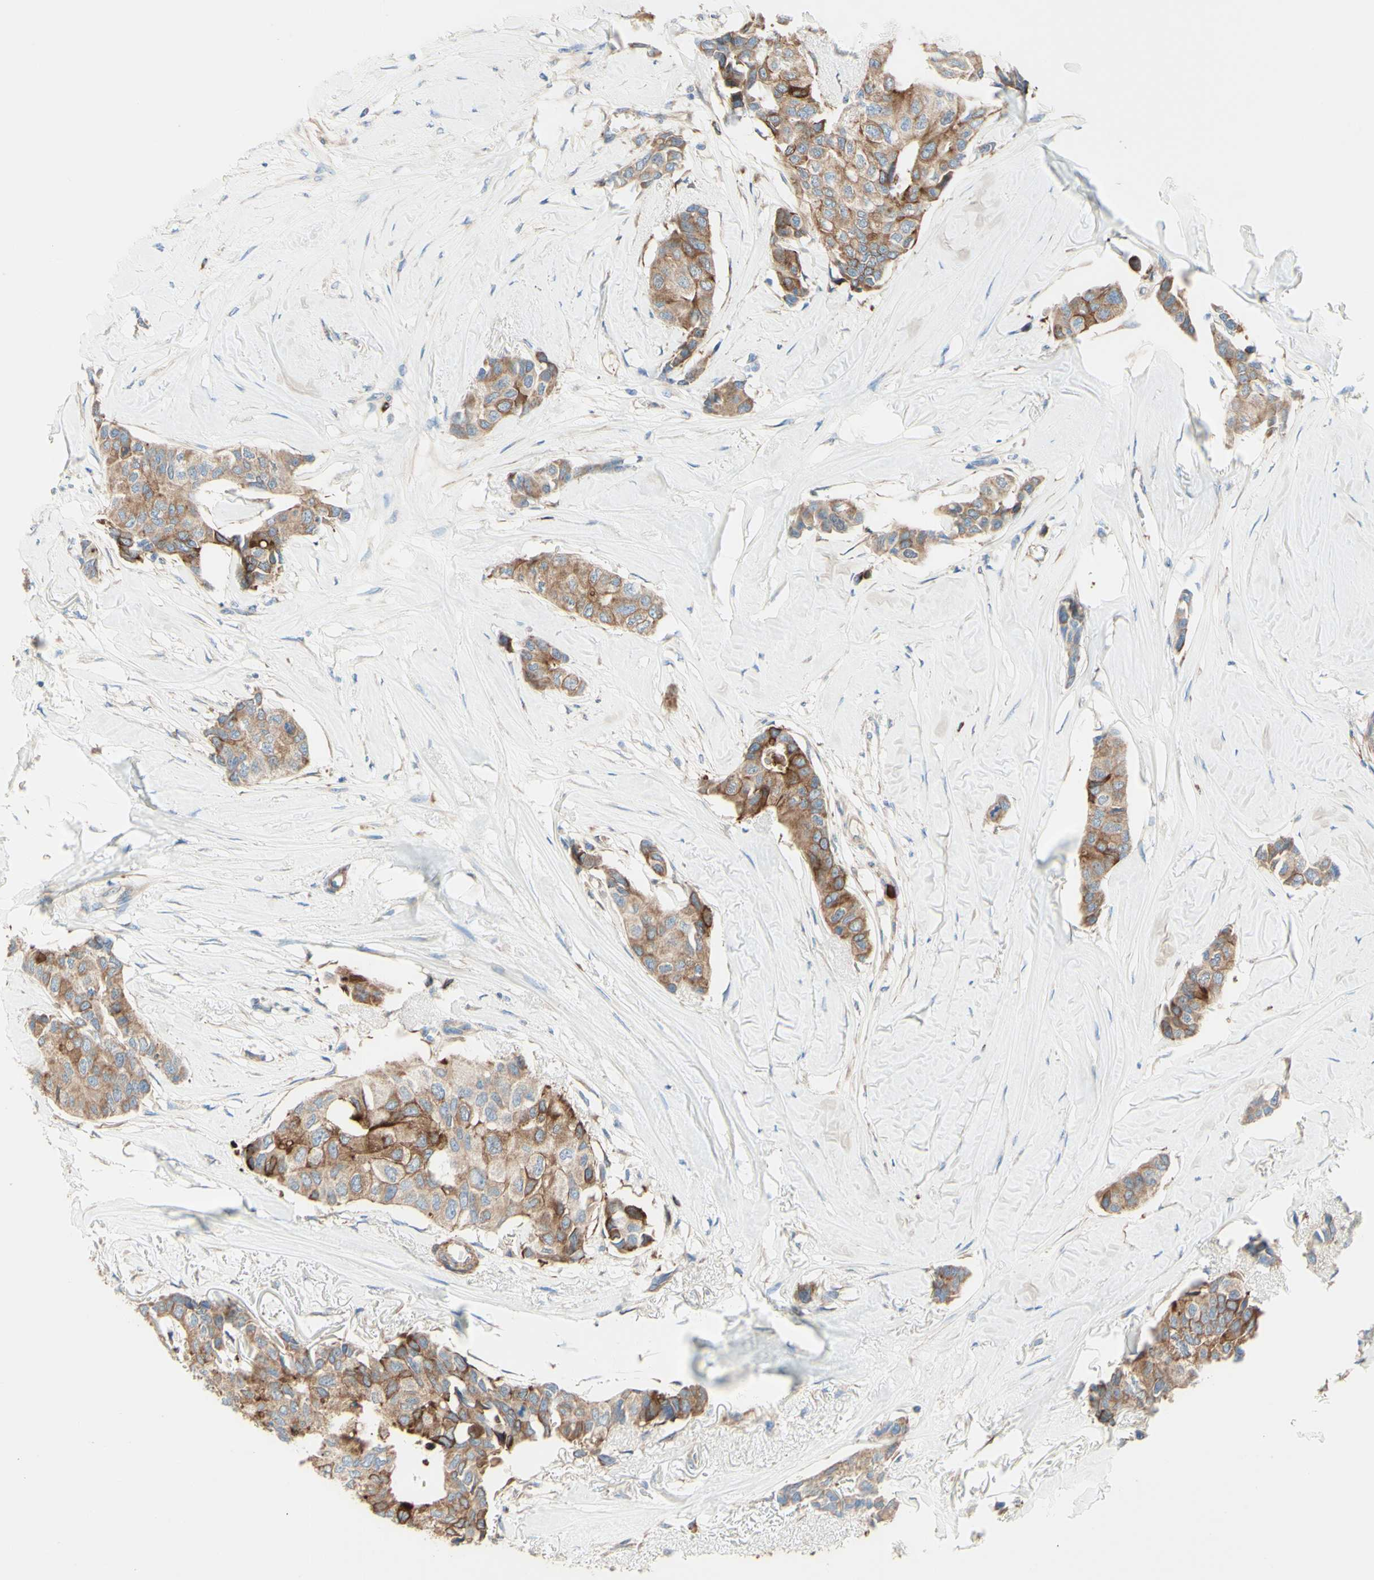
{"staining": {"intensity": "moderate", "quantity": "25%-75%", "location": "cytoplasmic/membranous"}, "tissue": "breast cancer", "cell_type": "Tumor cells", "image_type": "cancer", "snomed": [{"axis": "morphology", "description": "Duct carcinoma"}, {"axis": "topography", "description": "Breast"}], "caption": "Immunohistochemistry photomicrograph of neoplastic tissue: breast cancer stained using immunohistochemistry (IHC) shows medium levels of moderate protein expression localized specifically in the cytoplasmic/membranous of tumor cells, appearing as a cytoplasmic/membranous brown color.", "gene": "ENDOD1", "patient": {"sex": "female", "age": 80}}